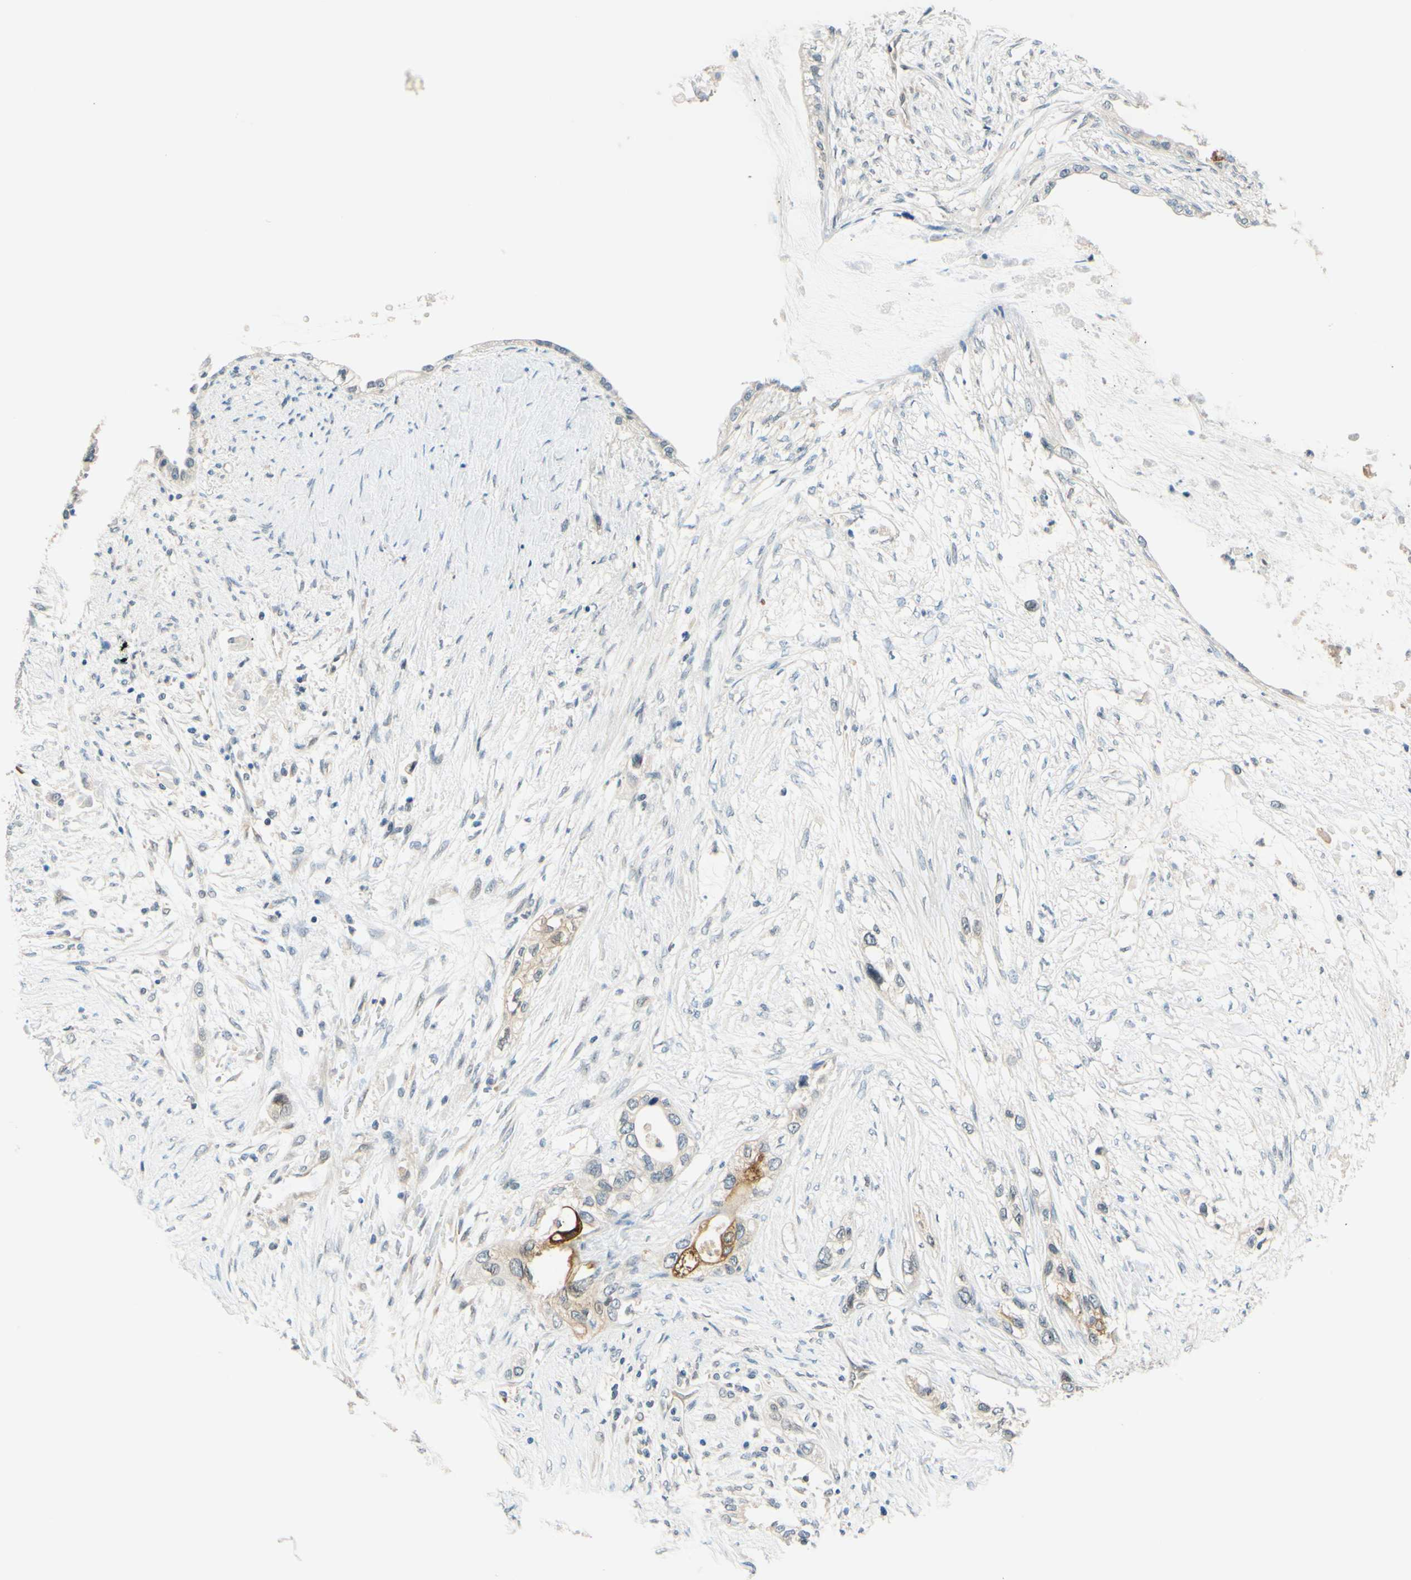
{"staining": {"intensity": "weak", "quantity": "25%-75%", "location": "cytoplasmic/membranous"}, "tissue": "pancreatic cancer", "cell_type": "Tumor cells", "image_type": "cancer", "snomed": [{"axis": "morphology", "description": "Adenocarcinoma, NOS"}, {"axis": "topography", "description": "Pancreas"}], "caption": "High-magnification brightfield microscopy of pancreatic cancer (adenocarcinoma) stained with DAB (brown) and counterstained with hematoxylin (blue). tumor cells exhibit weak cytoplasmic/membranous expression is appreciated in approximately25%-75% of cells.", "gene": "C2CD2L", "patient": {"sex": "female", "age": 70}}